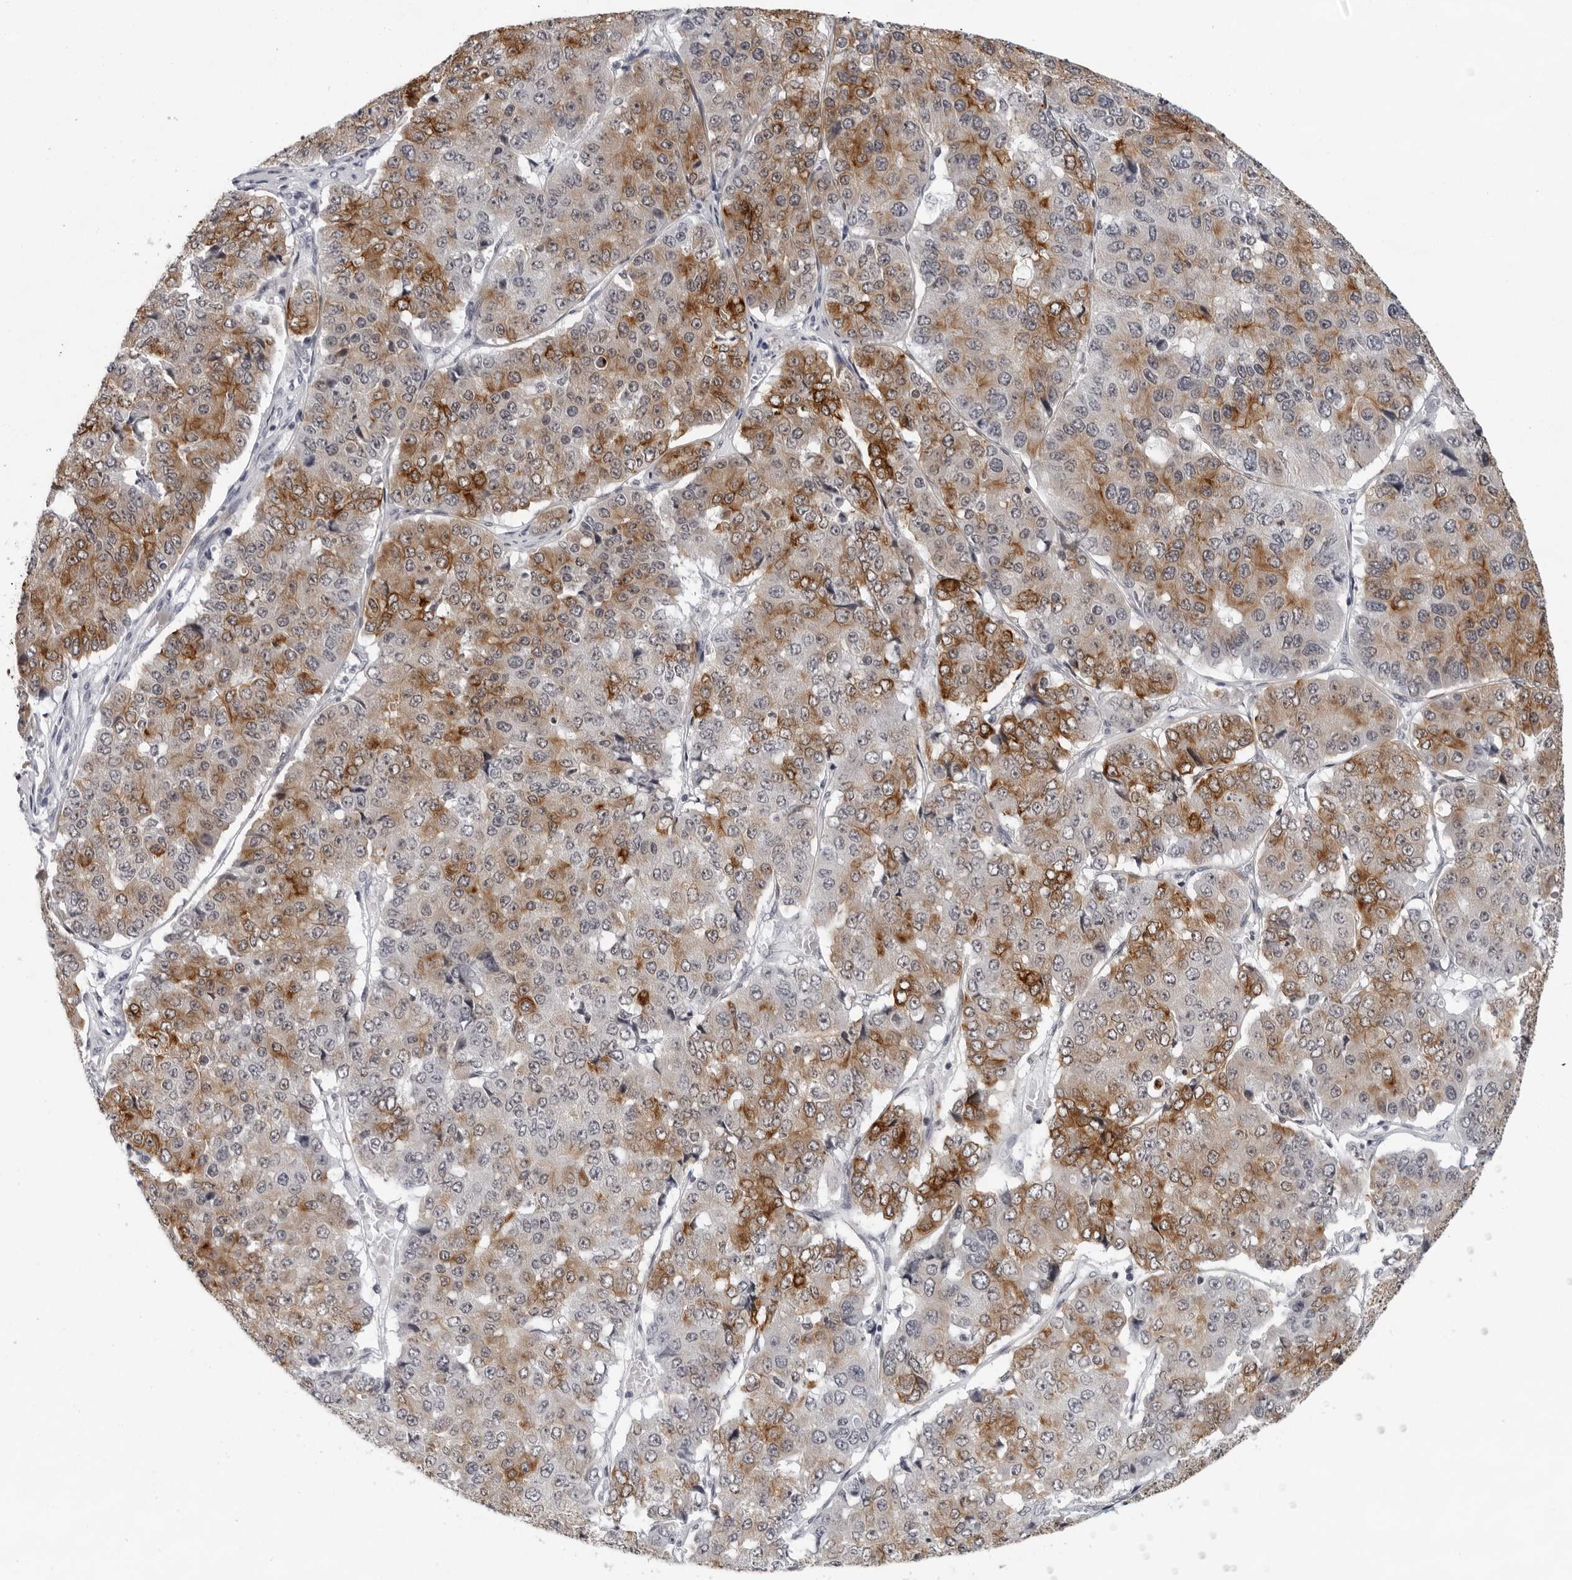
{"staining": {"intensity": "moderate", "quantity": ">75%", "location": "cytoplasmic/membranous"}, "tissue": "pancreatic cancer", "cell_type": "Tumor cells", "image_type": "cancer", "snomed": [{"axis": "morphology", "description": "Adenocarcinoma, NOS"}, {"axis": "topography", "description": "Pancreas"}], "caption": "Brown immunohistochemical staining in adenocarcinoma (pancreatic) exhibits moderate cytoplasmic/membranous staining in approximately >75% of tumor cells.", "gene": "CCDC28B", "patient": {"sex": "male", "age": 50}}